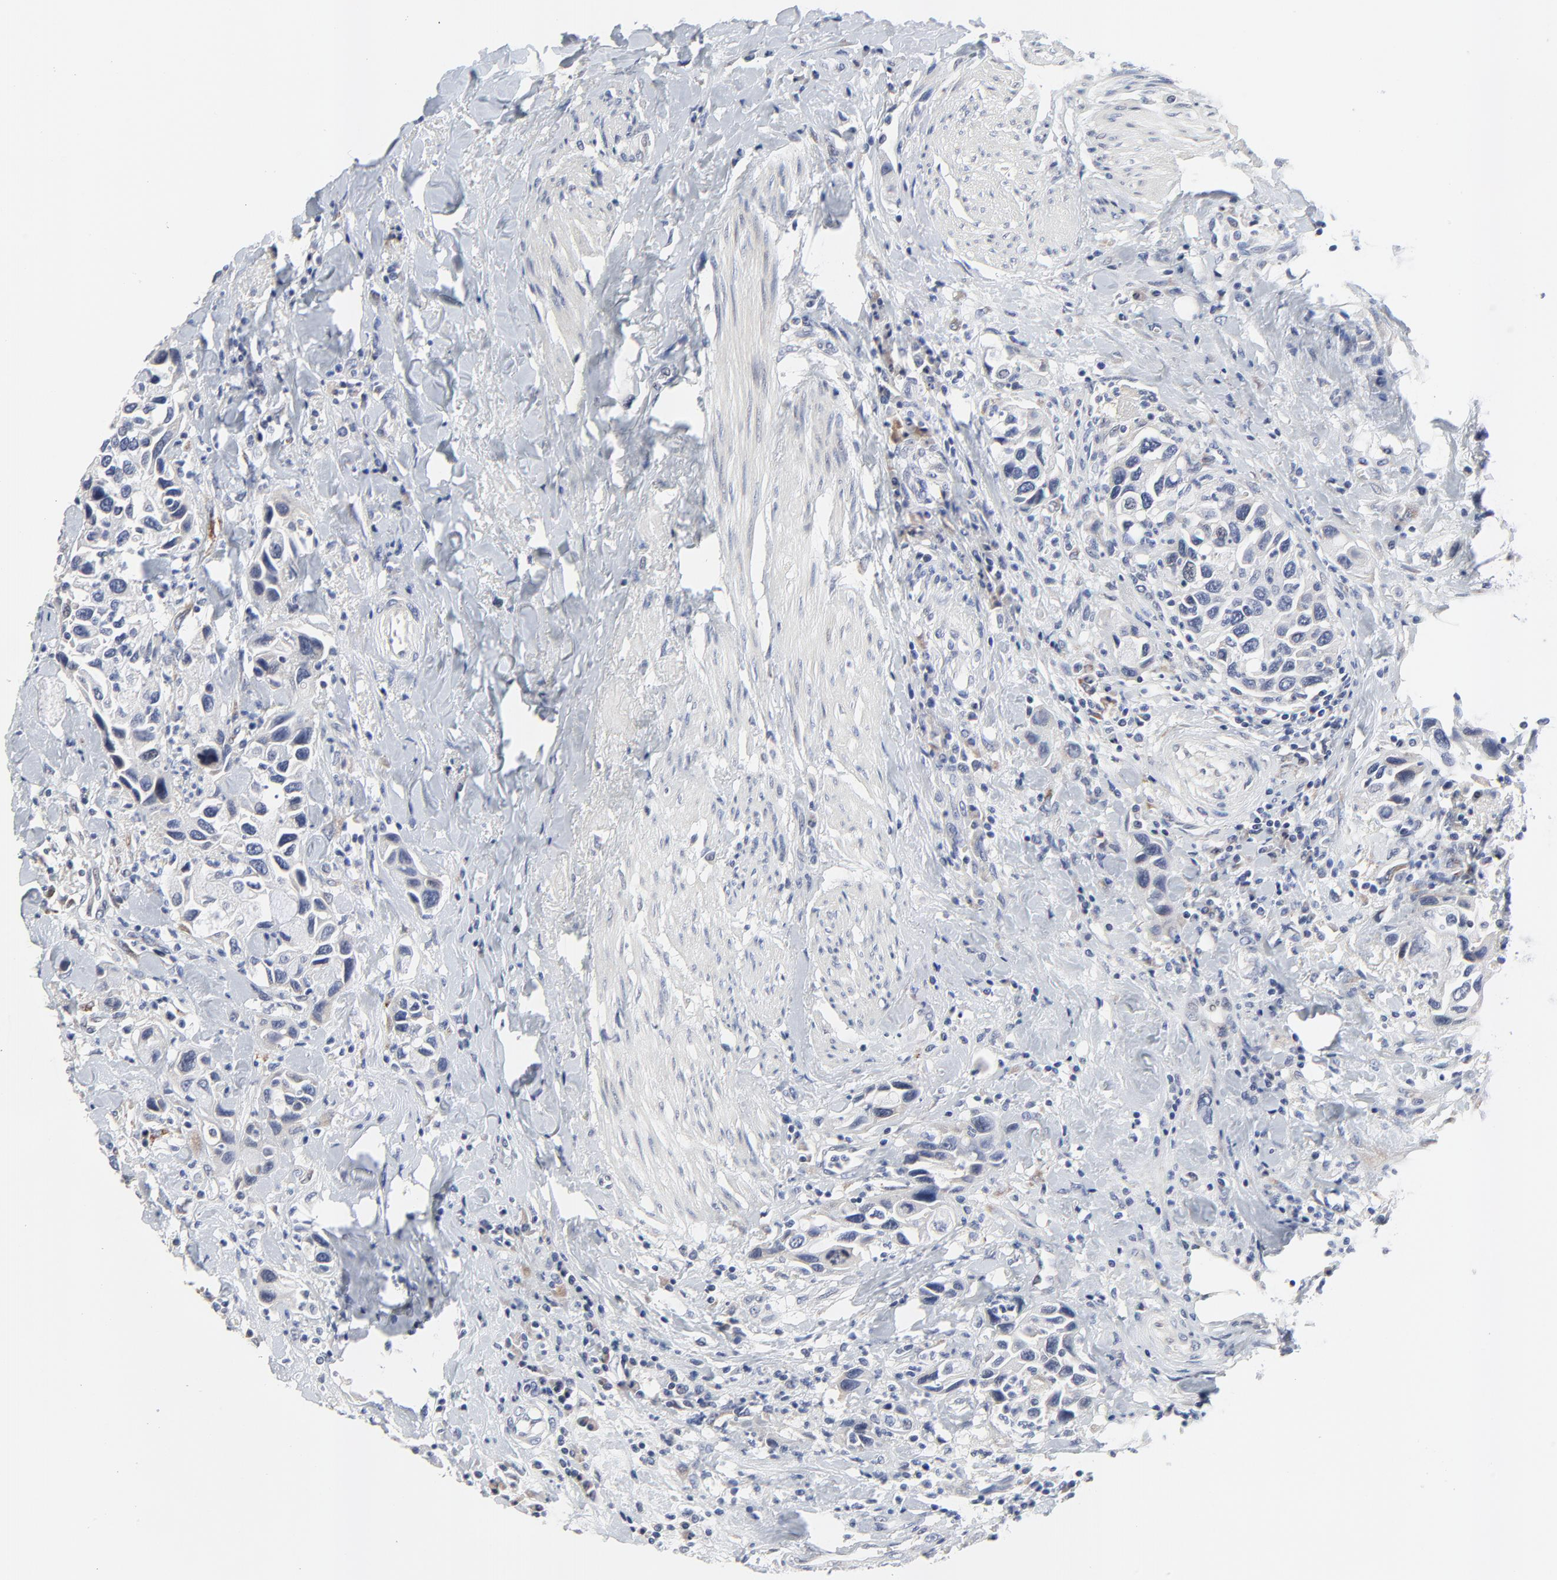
{"staining": {"intensity": "negative", "quantity": "none", "location": "none"}, "tissue": "urothelial cancer", "cell_type": "Tumor cells", "image_type": "cancer", "snomed": [{"axis": "morphology", "description": "Urothelial carcinoma, High grade"}, {"axis": "topography", "description": "Urinary bladder"}], "caption": "This is a photomicrograph of immunohistochemistry staining of urothelial cancer, which shows no staining in tumor cells.", "gene": "NLGN3", "patient": {"sex": "male", "age": 66}}